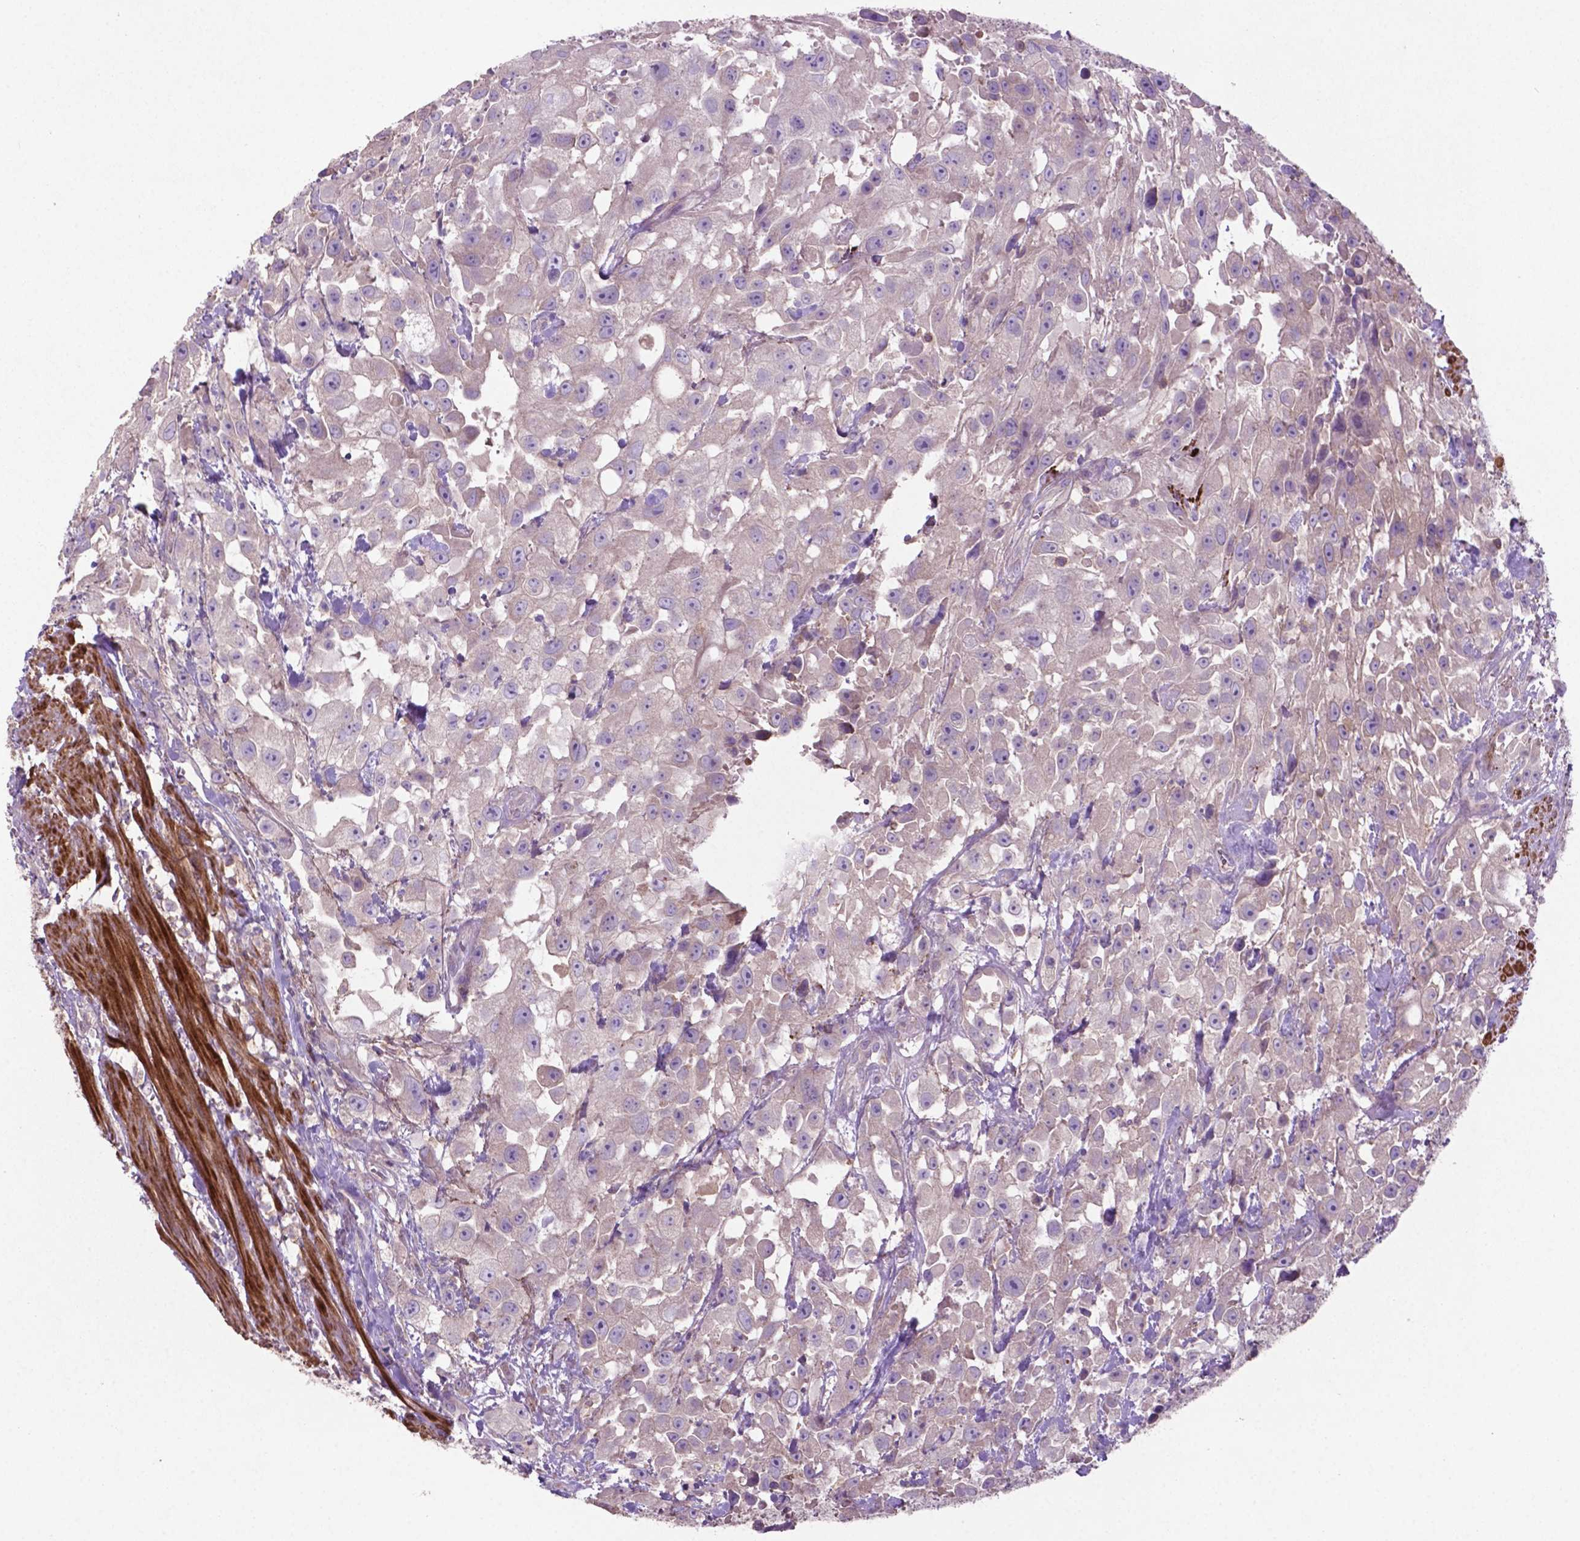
{"staining": {"intensity": "negative", "quantity": "none", "location": "none"}, "tissue": "urothelial cancer", "cell_type": "Tumor cells", "image_type": "cancer", "snomed": [{"axis": "morphology", "description": "Urothelial carcinoma, High grade"}, {"axis": "topography", "description": "Urinary bladder"}], "caption": "IHC of urothelial cancer shows no expression in tumor cells. (Stains: DAB (3,3'-diaminobenzidine) immunohistochemistry (IHC) with hematoxylin counter stain, Microscopy: brightfield microscopy at high magnification).", "gene": "BMP4", "patient": {"sex": "male", "age": 79}}